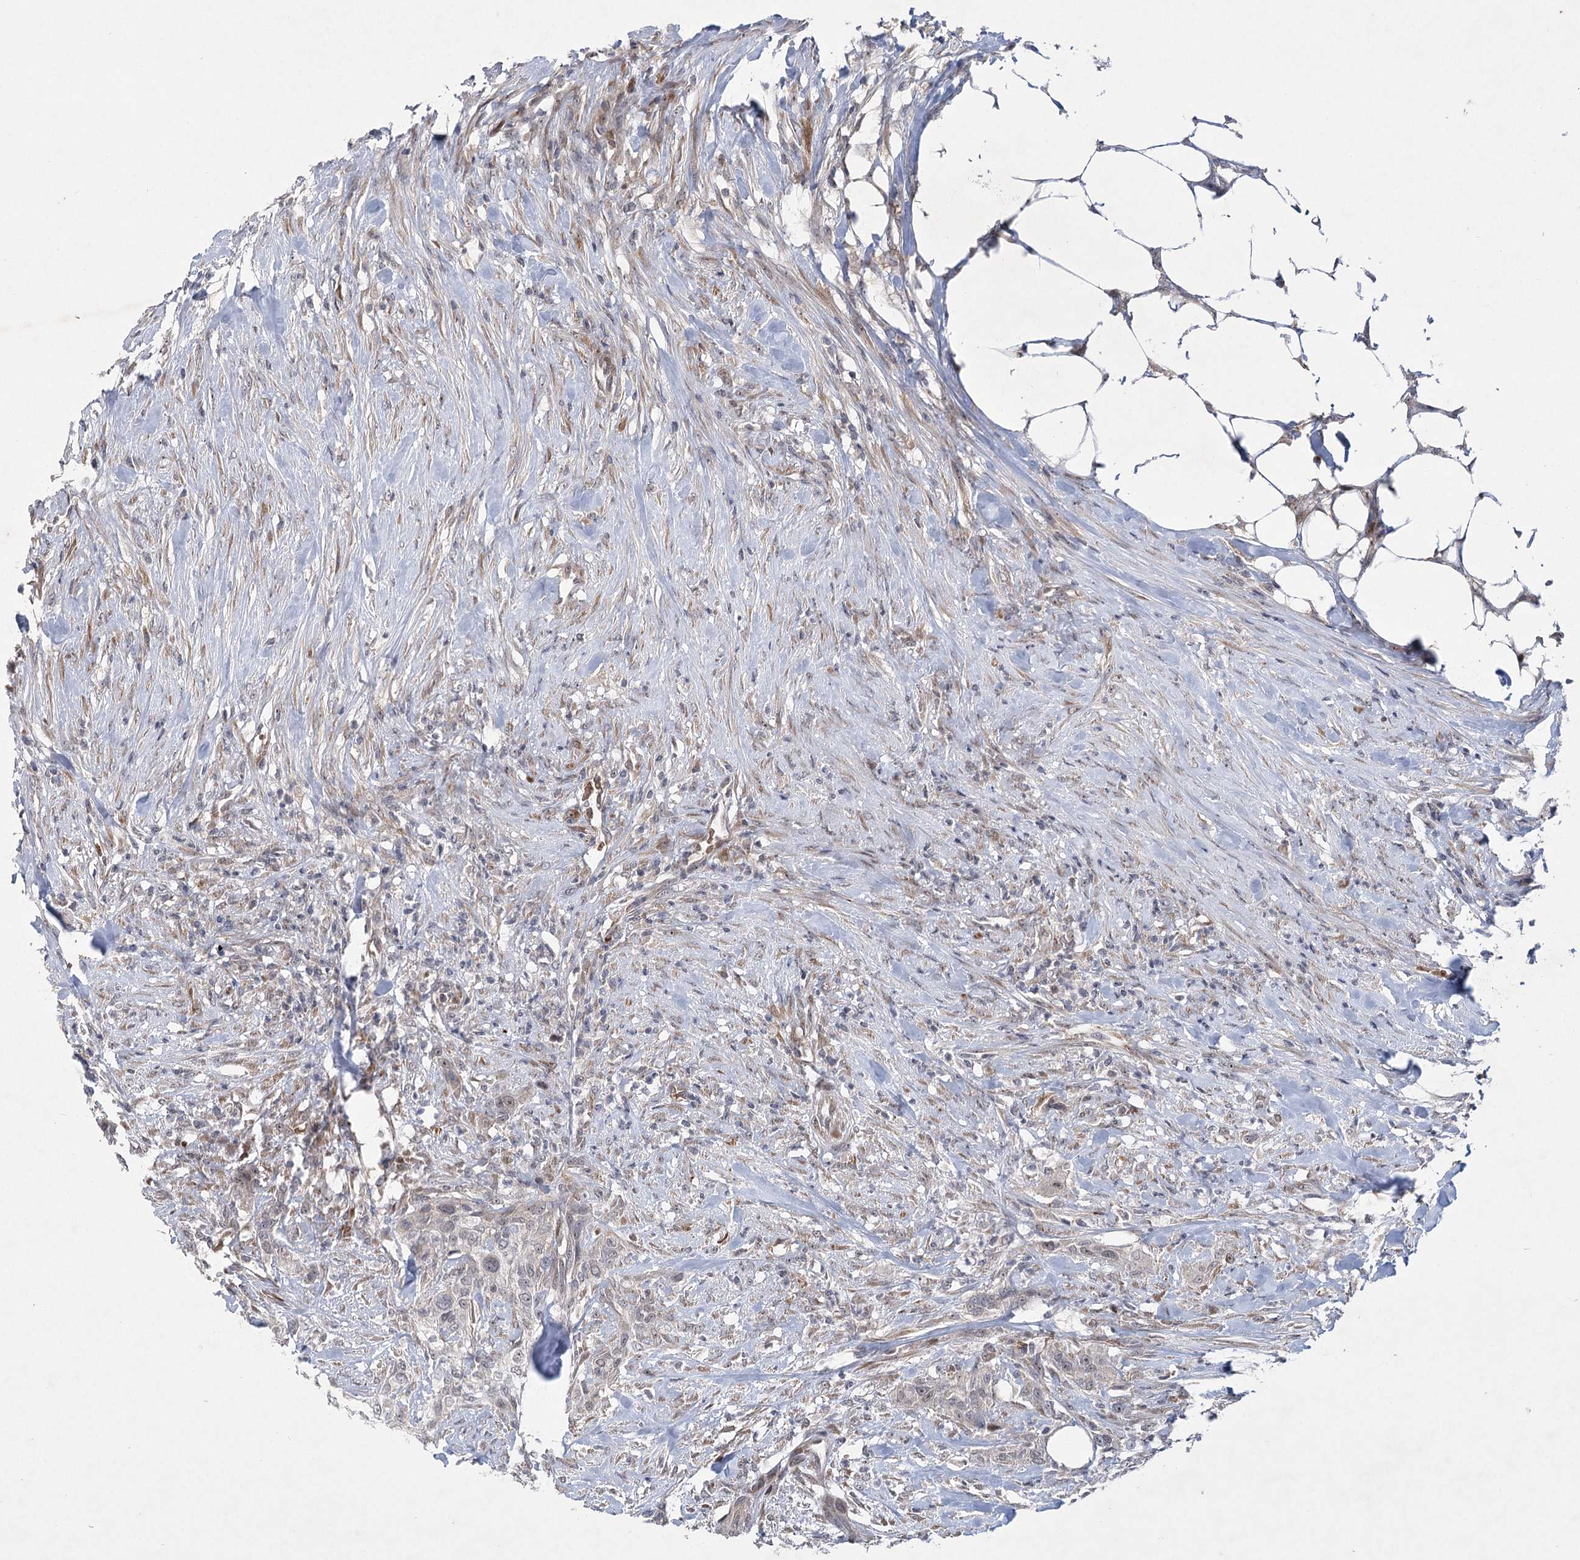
{"staining": {"intensity": "negative", "quantity": "none", "location": "none"}, "tissue": "urothelial cancer", "cell_type": "Tumor cells", "image_type": "cancer", "snomed": [{"axis": "morphology", "description": "Urothelial carcinoma, High grade"}, {"axis": "topography", "description": "Urinary bladder"}], "caption": "This is an IHC photomicrograph of human urothelial cancer. There is no expression in tumor cells.", "gene": "NSMCE4A", "patient": {"sex": "male", "age": 35}}